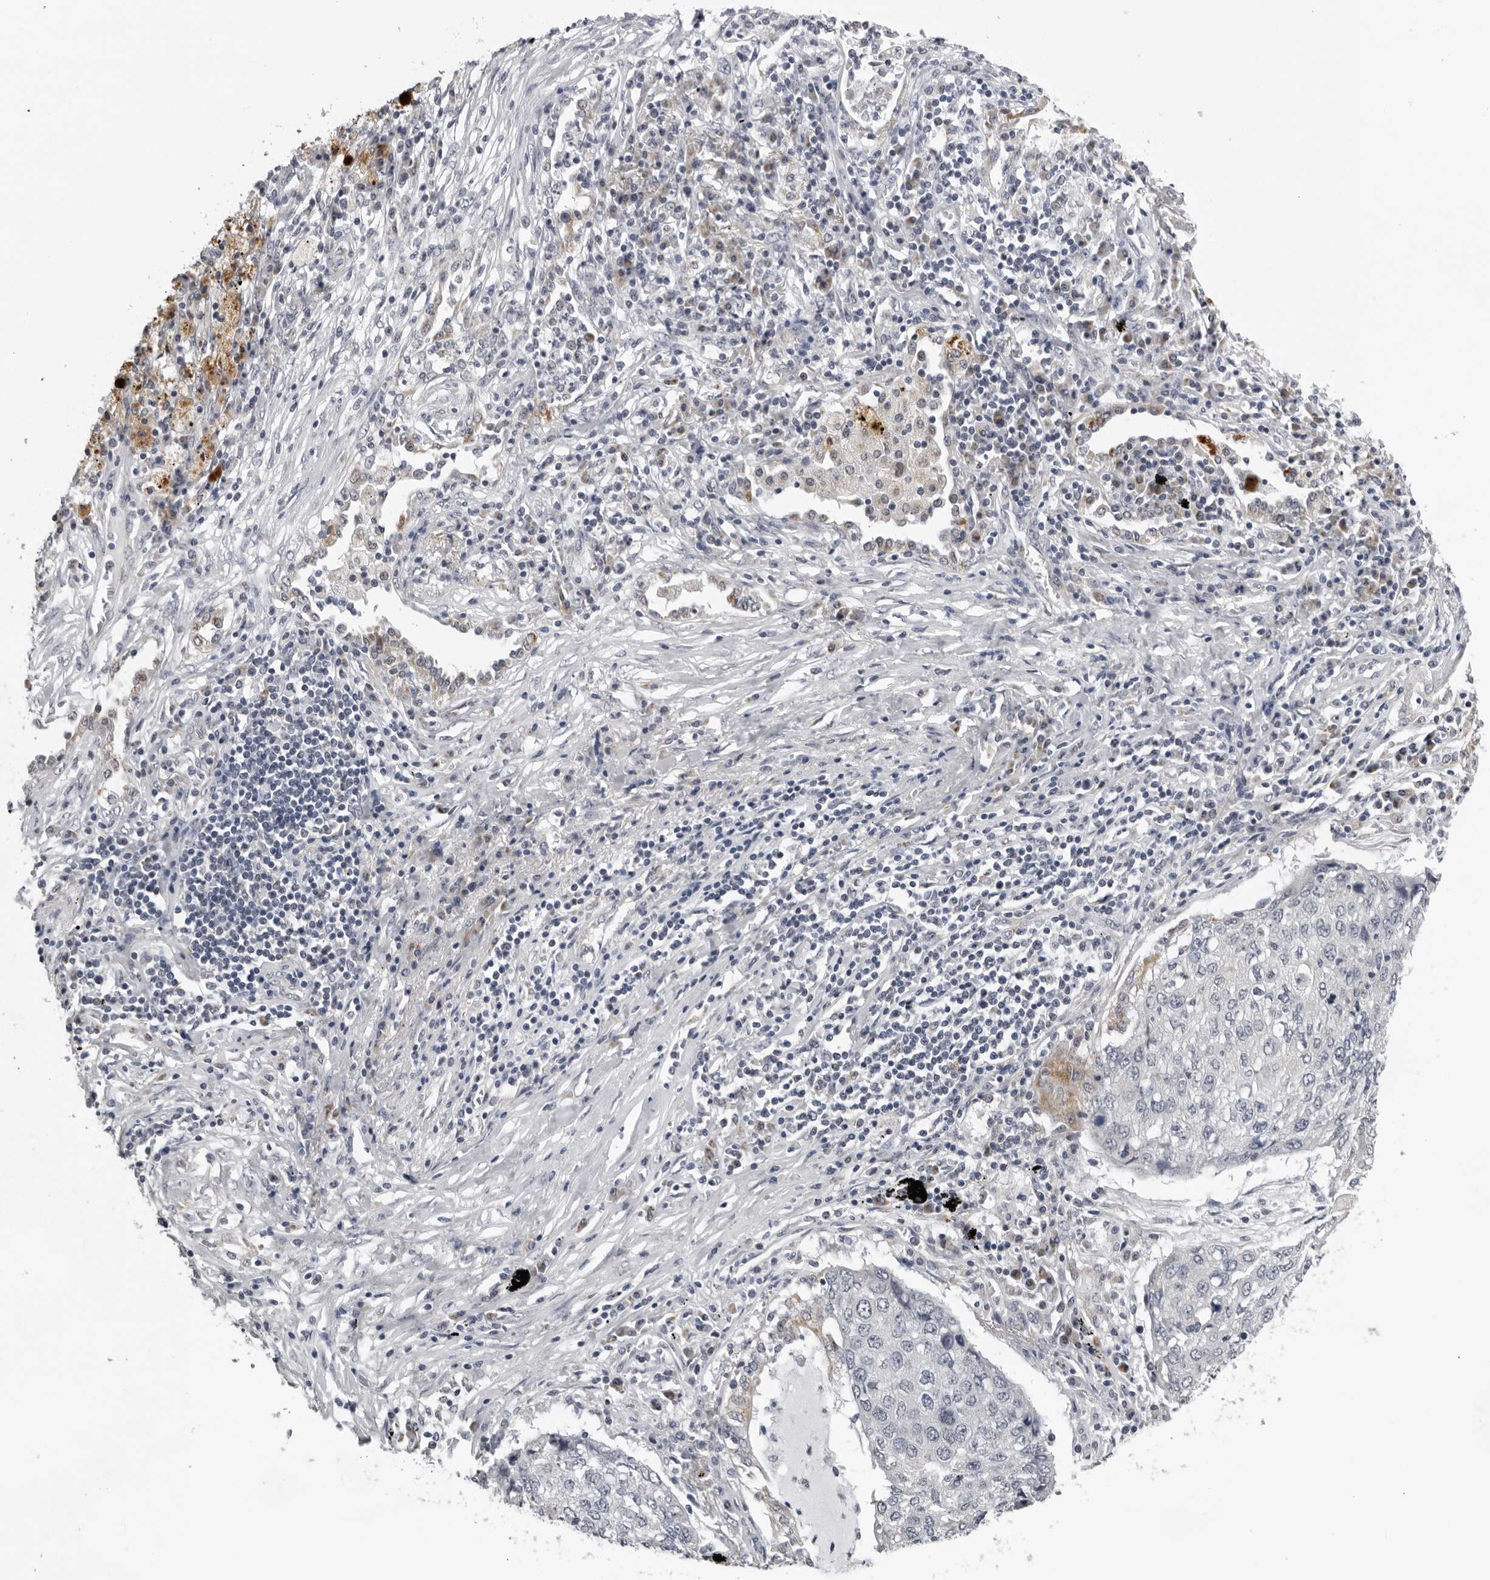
{"staining": {"intensity": "negative", "quantity": "none", "location": "none"}, "tissue": "lung cancer", "cell_type": "Tumor cells", "image_type": "cancer", "snomed": [{"axis": "morphology", "description": "Squamous cell carcinoma, NOS"}, {"axis": "topography", "description": "Lung"}], "caption": "Immunohistochemistry photomicrograph of human lung squamous cell carcinoma stained for a protein (brown), which demonstrates no staining in tumor cells.", "gene": "CPT2", "patient": {"sex": "female", "age": 63}}